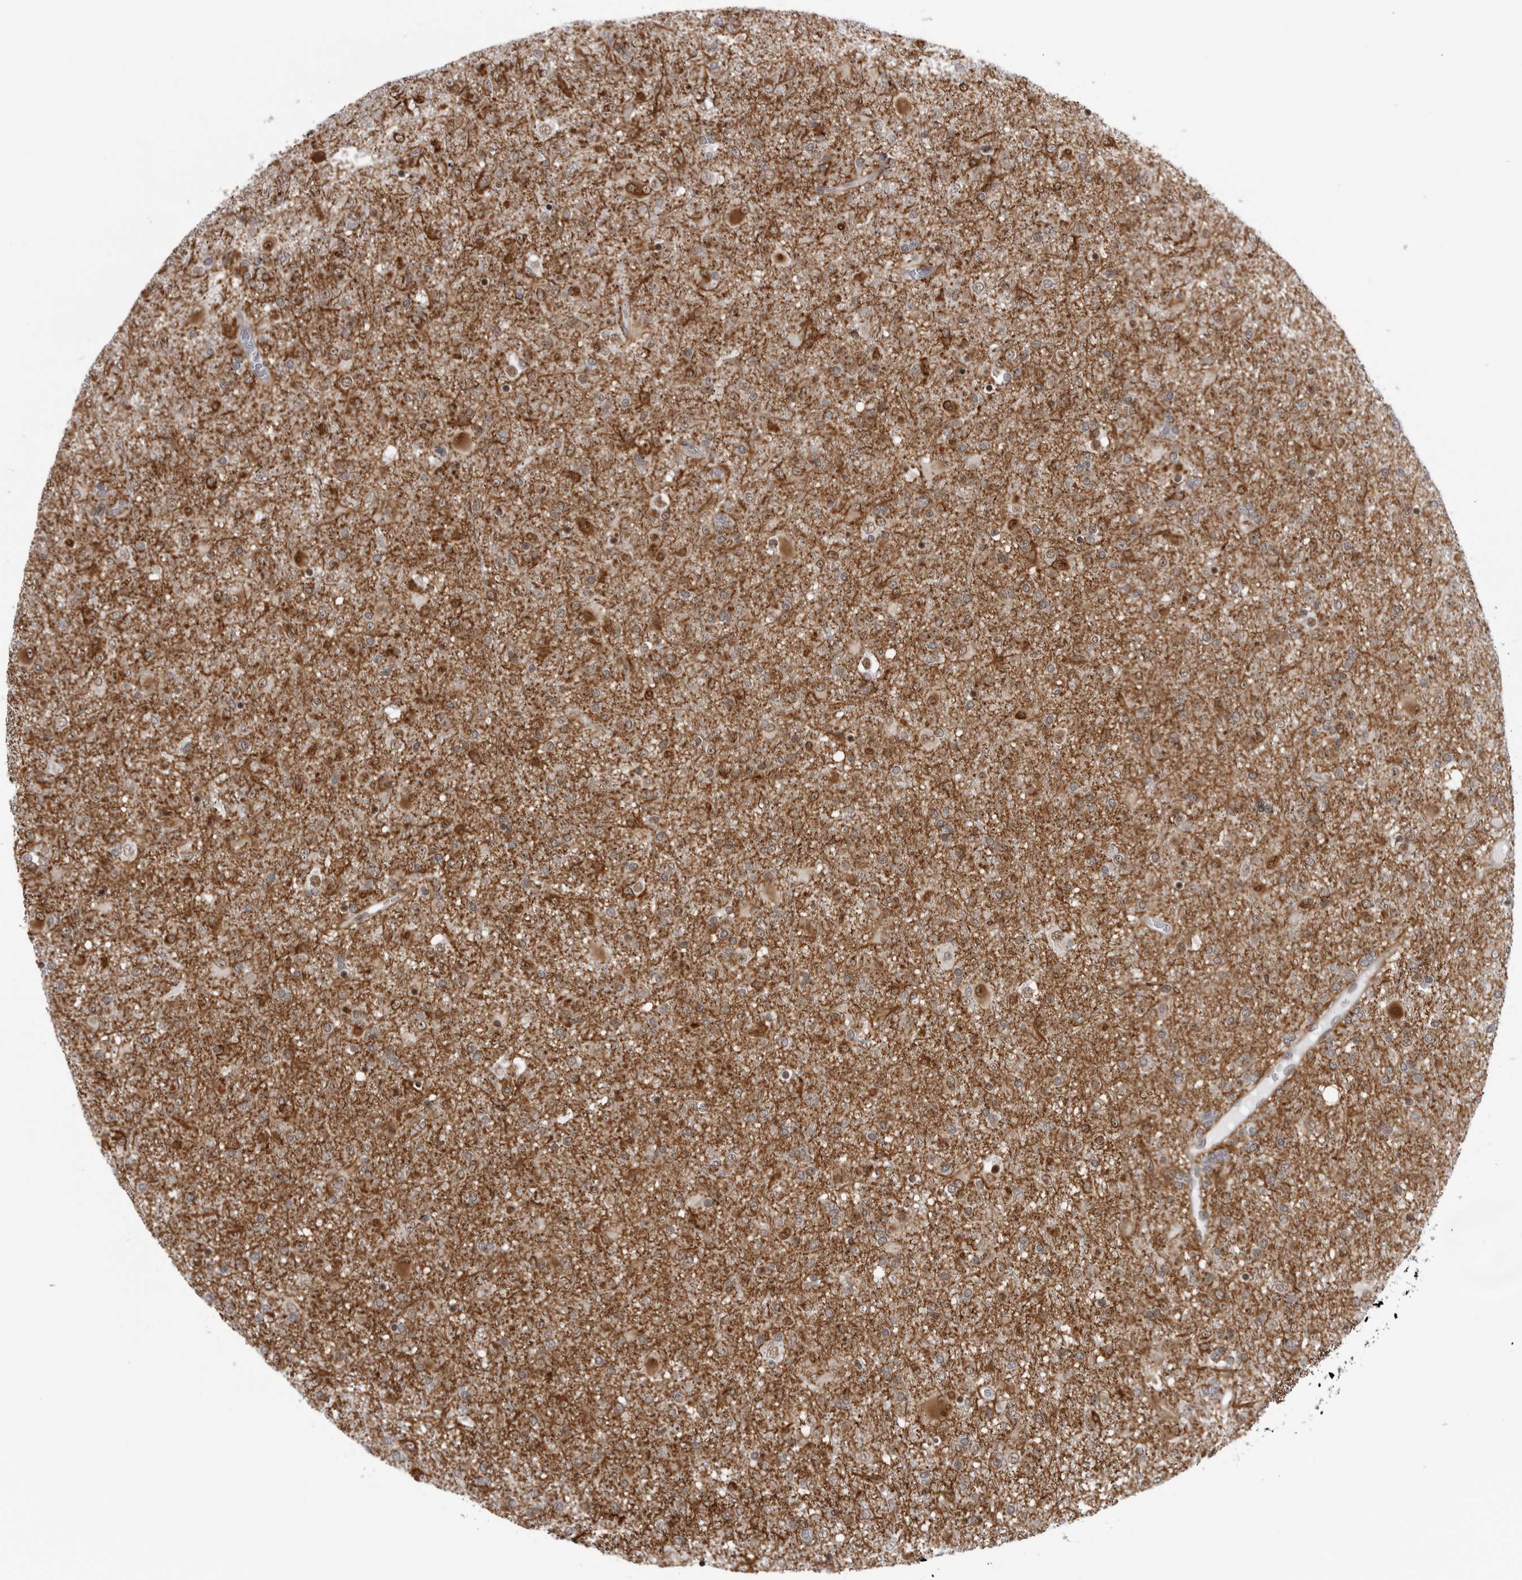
{"staining": {"intensity": "moderate", "quantity": ">75%", "location": "cytoplasmic/membranous,nuclear"}, "tissue": "glioma", "cell_type": "Tumor cells", "image_type": "cancer", "snomed": [{"axis": "morphology", "description": "Glioma, malignant, Low grade"}, {"axis": "topography", "description": "Brain"}], "caption": "Immunohistochemistry of glioma demonstrates medium levels of moderate cytoplasmic/membranous and nuclear expression in about >75% of tumor cells.", "gene": "RNF26", "patient": {"sex": "male", "age": 65}}